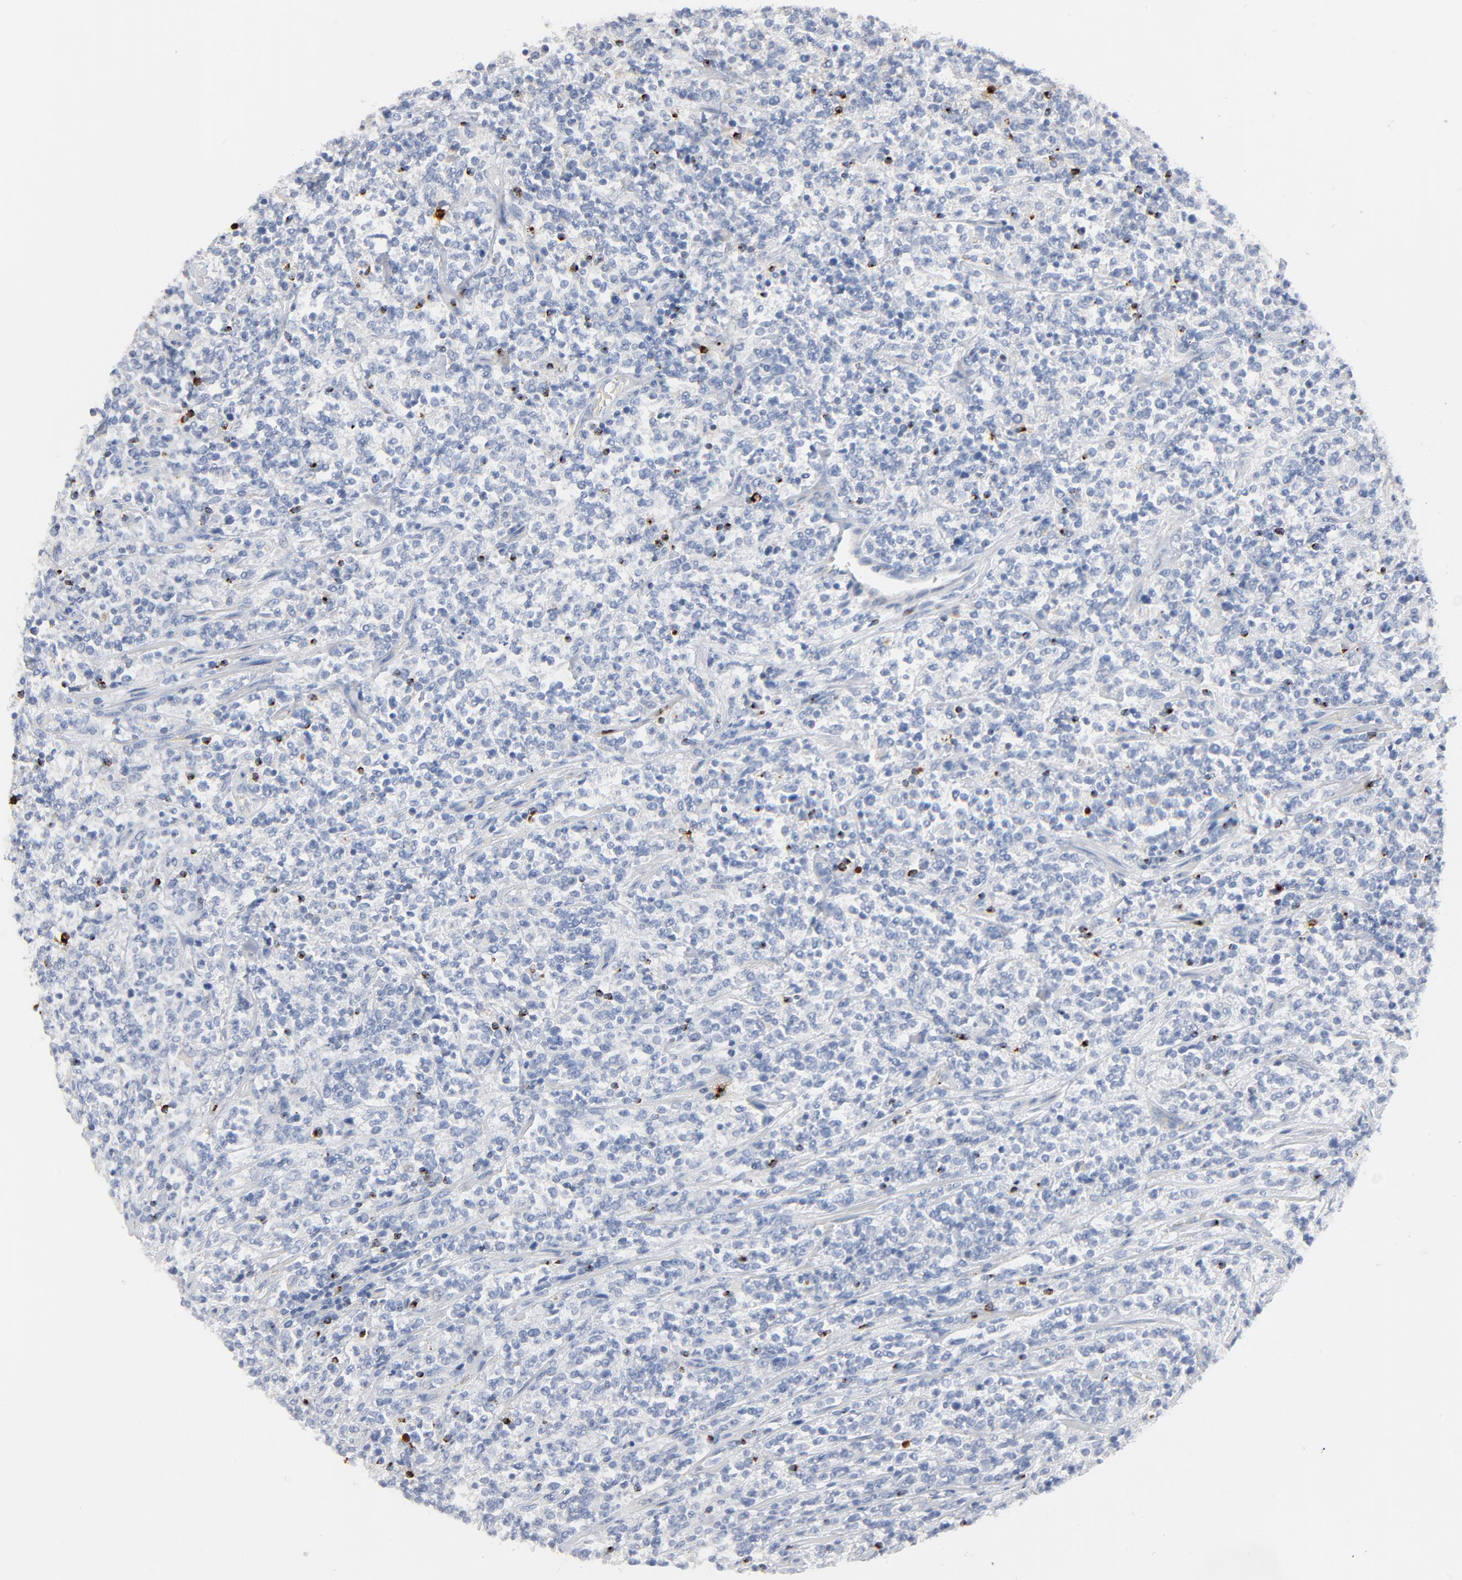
{"staining": {"intensity": "negative", "quantity": "none", "location": "none"}, "tissue": "lymphoma", "cell_type": "Tumor cells", "image_type": "cancer", "snomed": [{"axis": "morphology", "description": "Hodgkin's disease, NOS"}, {"axis": "topography", "description": "Lymph node"}], "caption": "There is no significant staining in tumor cells of Hodgkin's disease.", "gene": "GZMB", "patient": {"sex": "male", "age": 65}}